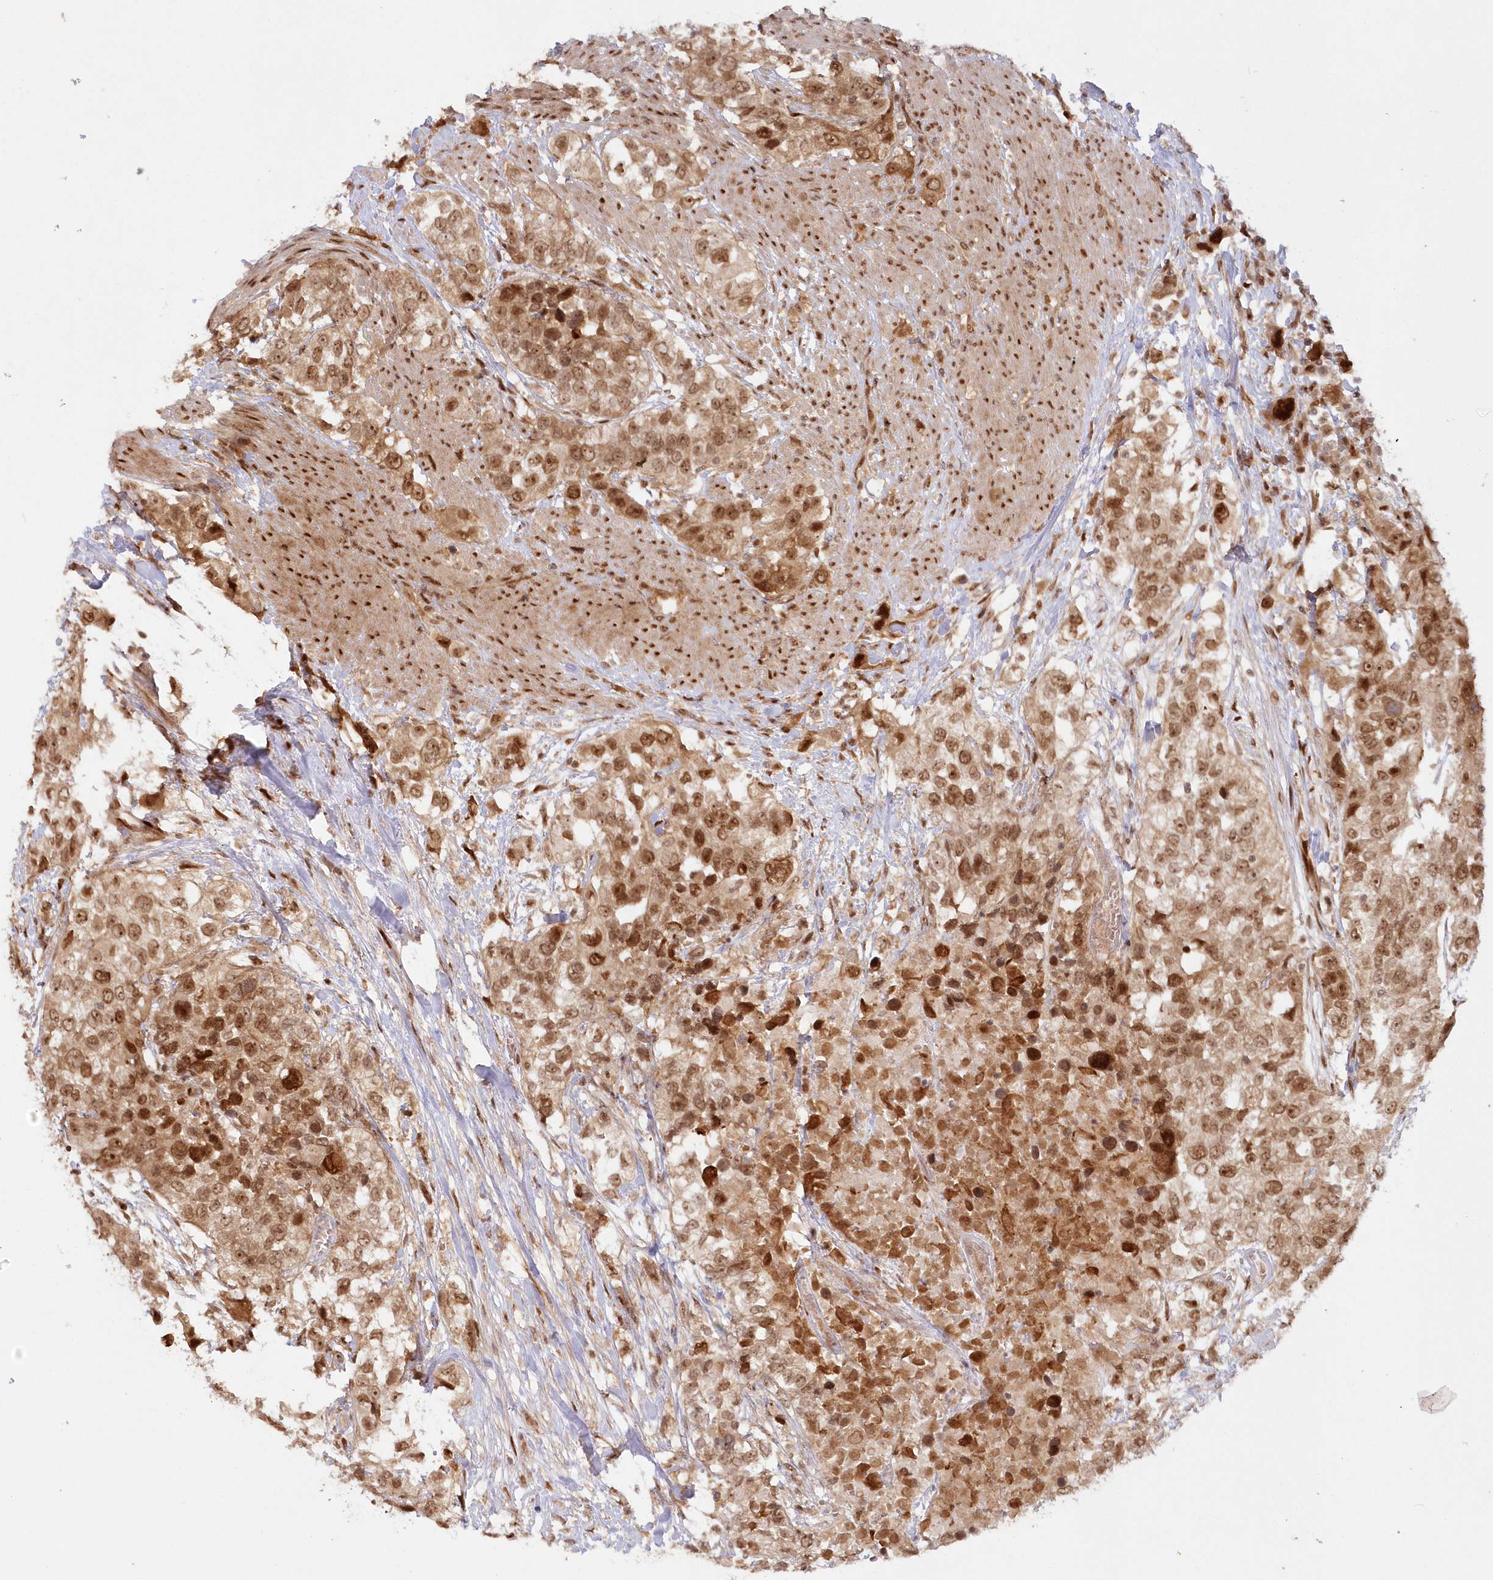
{"staining": {"intensity": "strong", "quantity": ">75%", "location": "cytoplasmic/membranous,nuclear"}, "tissue": "urothelial cancer", "cell_type": "Tumor cells", "image_type": "cancer", "snomed": [{"axis": "morphology", "description": "Urothelial carcinoma, High grade"}, {"axis": "topography", "description": "Urinary bladder"}], "caption": "IHC of high-grade urothelial carcinoma demonstrates high levels of strong cytoplasmic/membranous and nuclear staining in approximately >75% of tumor cells.", "gene": "TOGARAM2", "patient": {"sex": "female", "age": 80}}